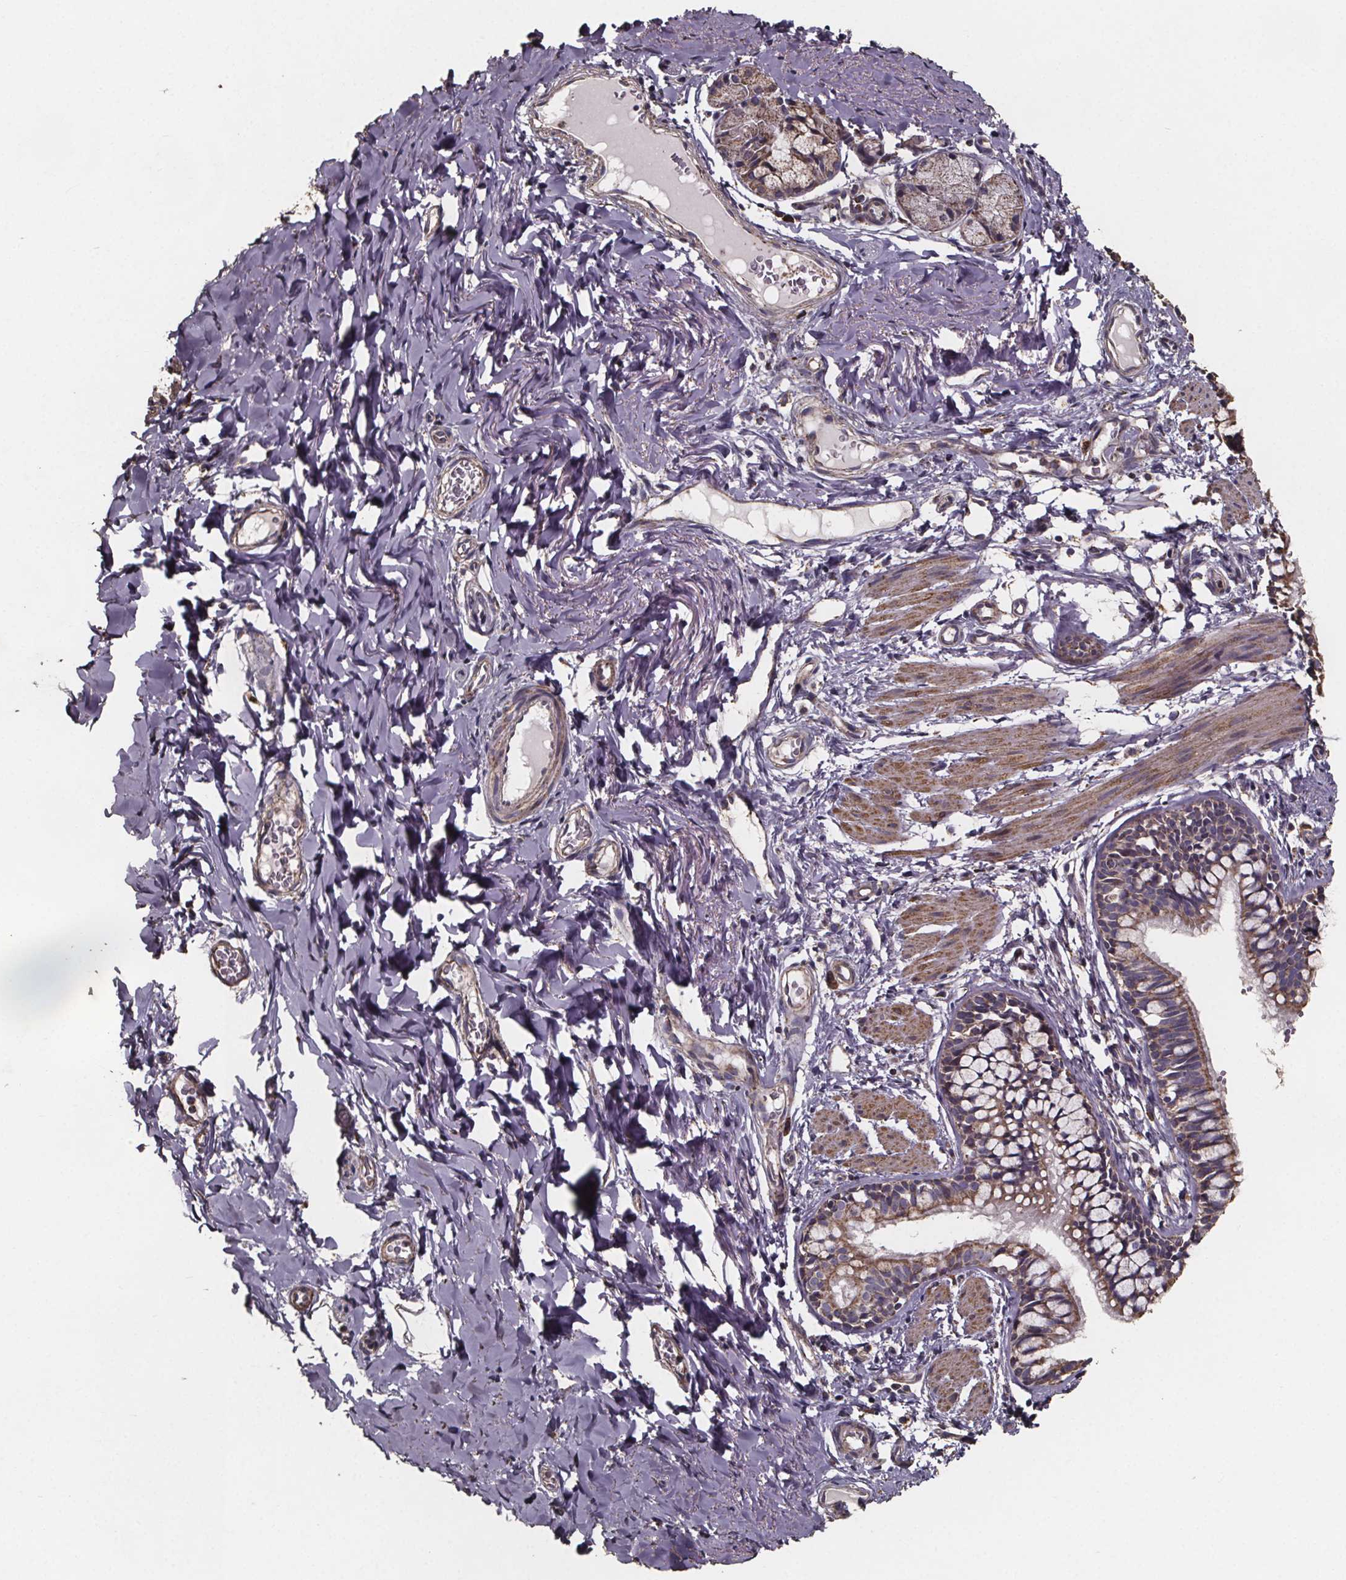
{"staining": {"intensity": "moderate", "quantity": ">75%", "location": "cytoplasmic/membranous"}, "tissue": "bronchus", "cell_type": "Respiratory epithelial cells", "image_type": "normal", "snomed": [{"axis": "morphology", "description": "Normal tissue, NOS"}, {"axis": "topography", "description": "Bronchus"}], "caption": "High-magnification brightfield microscopy of normal bronchus stained with DAB (3,3'-diaminobenzidine) (brown) and counterstained with hematoxylin (blue). respiratory epithelial cells exhibit moderate cytoplasmic/membranous staining is identified in approximately>75% of cells.", "gene": "SLC35D2", "patient": {"sex": "male", "age": 1}}